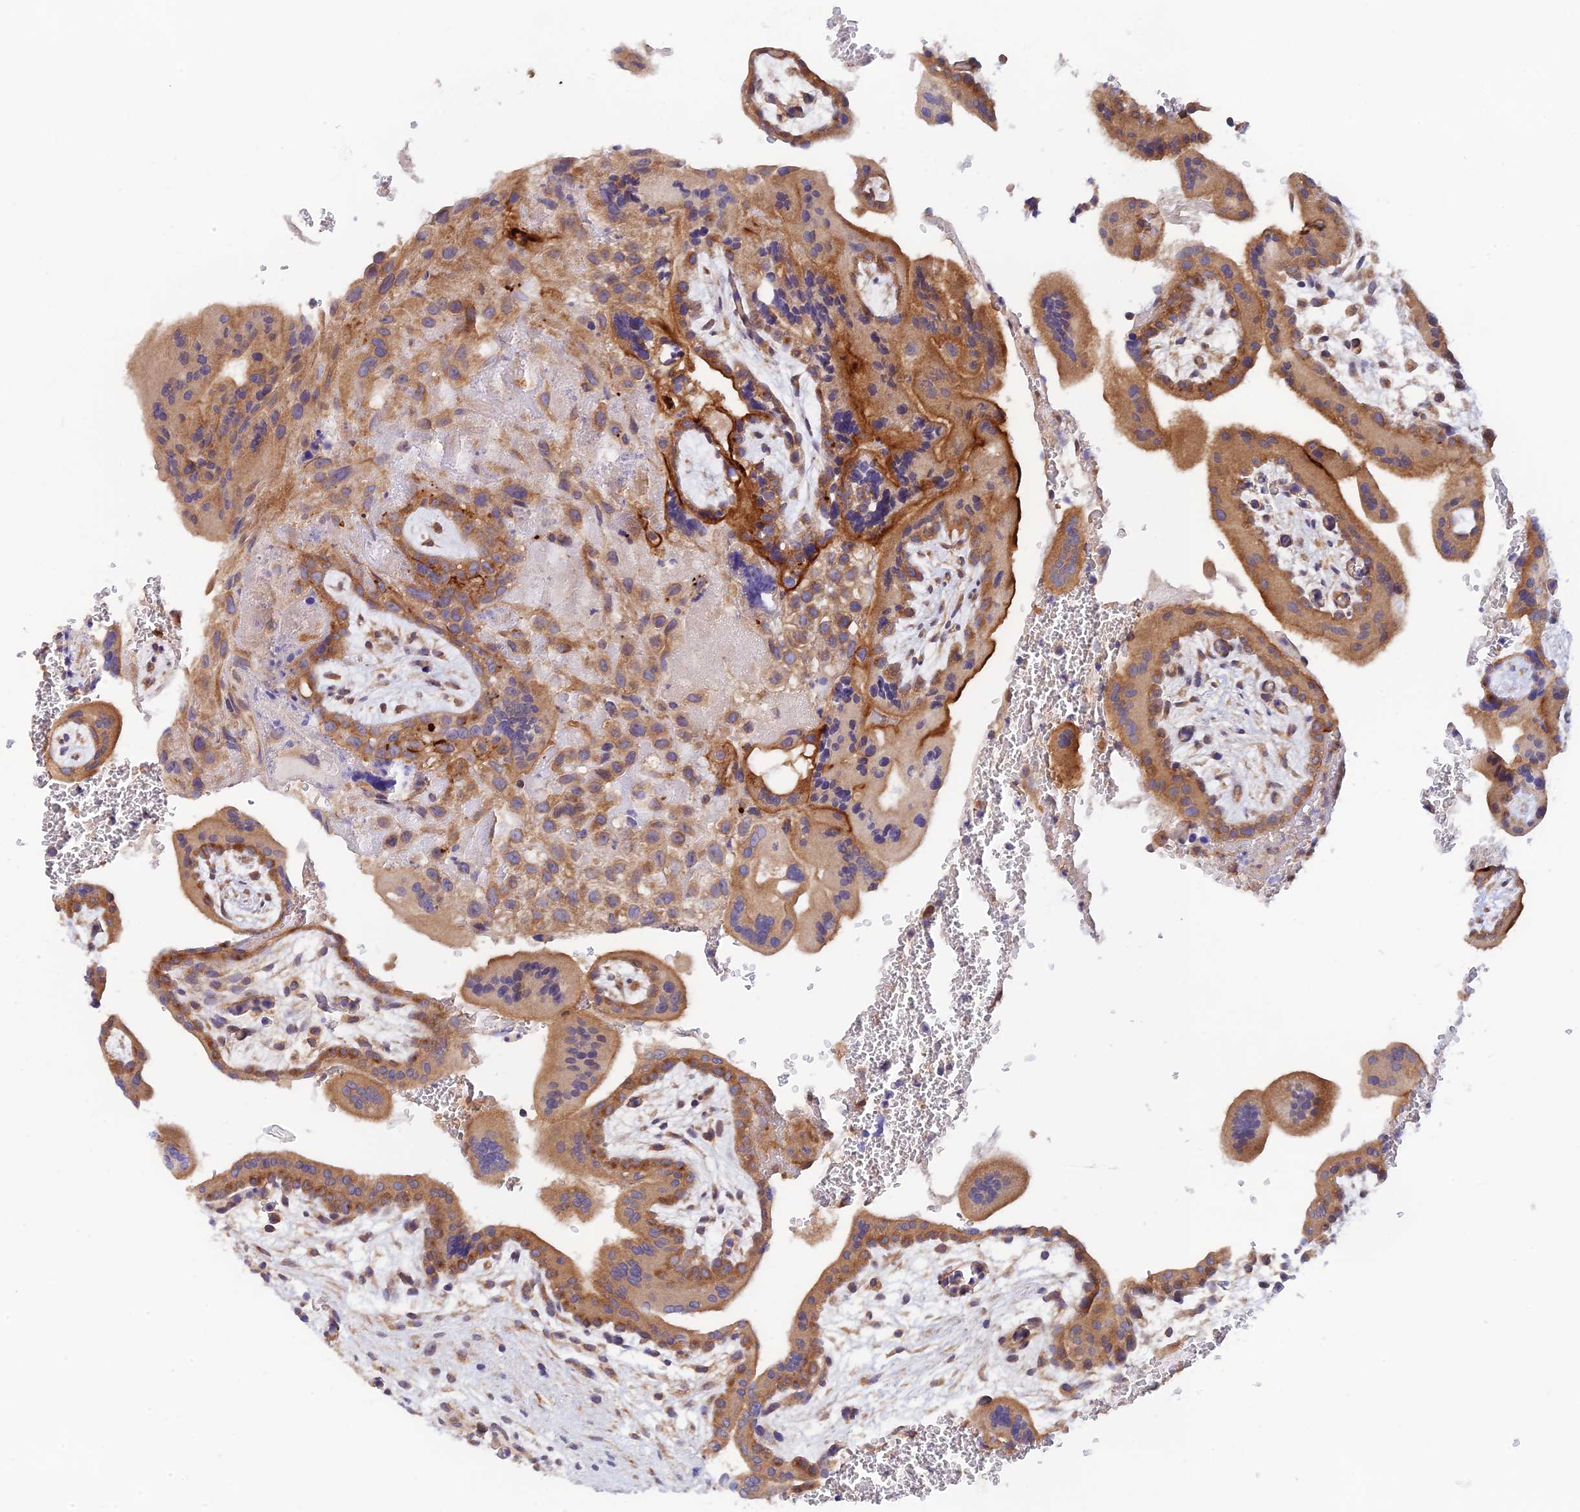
{"staining": {"intensity": "moderate", "quantity": ">75%", "location": "cytoplasmic/membranous"}, "tissue": "placenta", "cell_type": "Decidual cells", "image_type": "normal", "snomed": [{"axis": "morphology", "description": "Normal tissue, NOS"}, {"axis": "topography", "description": "Placenta"}], "caption": "Moderate cytoplasmic/membranous staining is present in approximately >75% of decidual cells in benign placenta.", "gene": "RANBP6", "patient": {"sex": "female", "age": 35}}